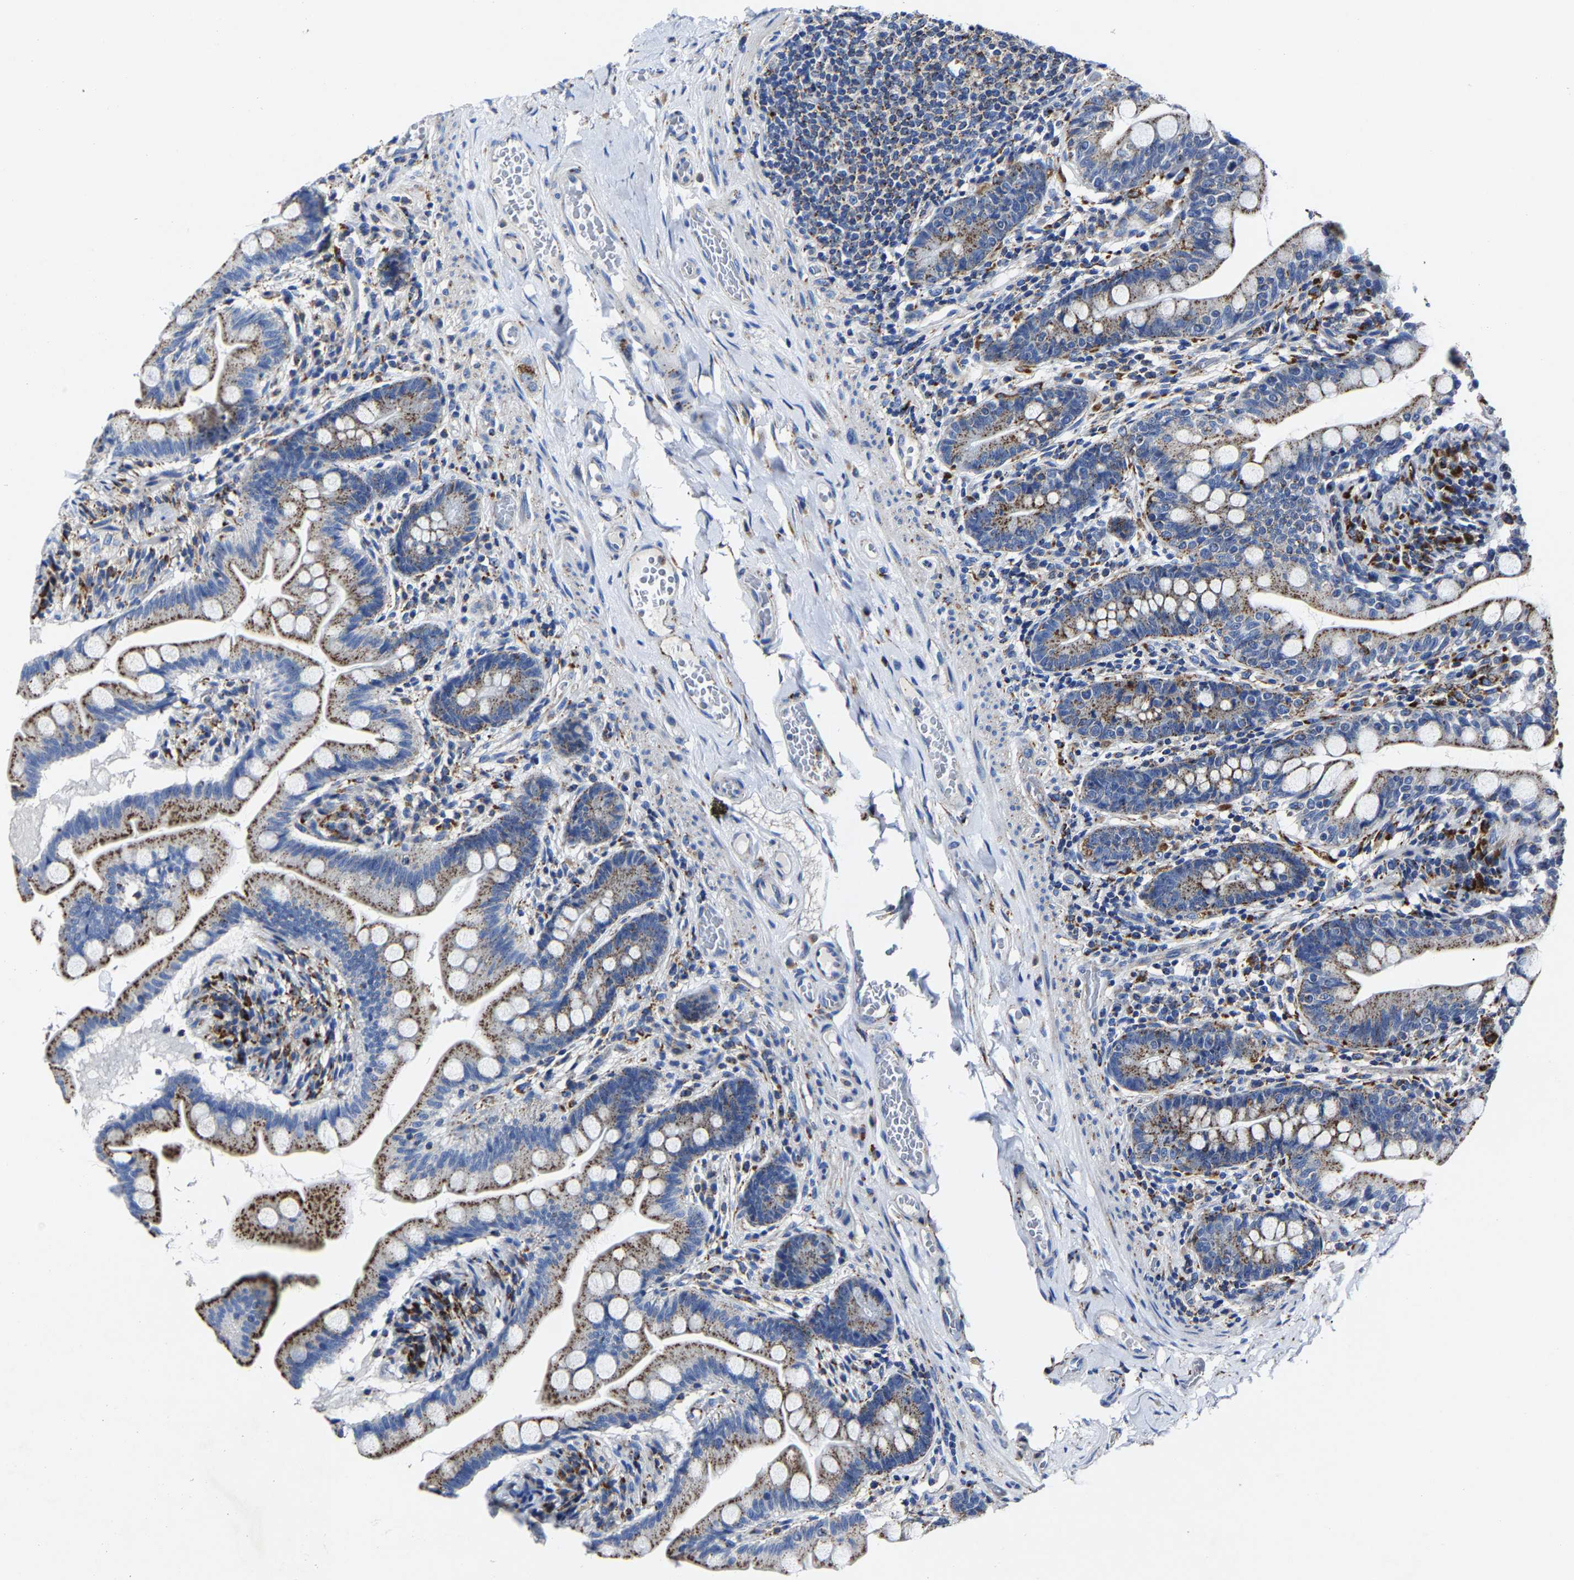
{"staining": {"intensity": "strong", "quantity": ">75%", "location": "cytoplasmic/membranous"}, "tissue": "small intestine", "cell_type": "Glandular cells", "image_type": "normal", "snomed": [{"axis": "morphology", "description": "Normal tissue, NOS"}, {"axis": "topography", "description": "Small intestine"}], "caption": "This is an image of IHC staining of benign small intestine, which shows strong expression in the cytoplasmic/membranous of glandular cells.", "gene": "LAMTOR4", "patient": {"sex": "female", "age": 56}}